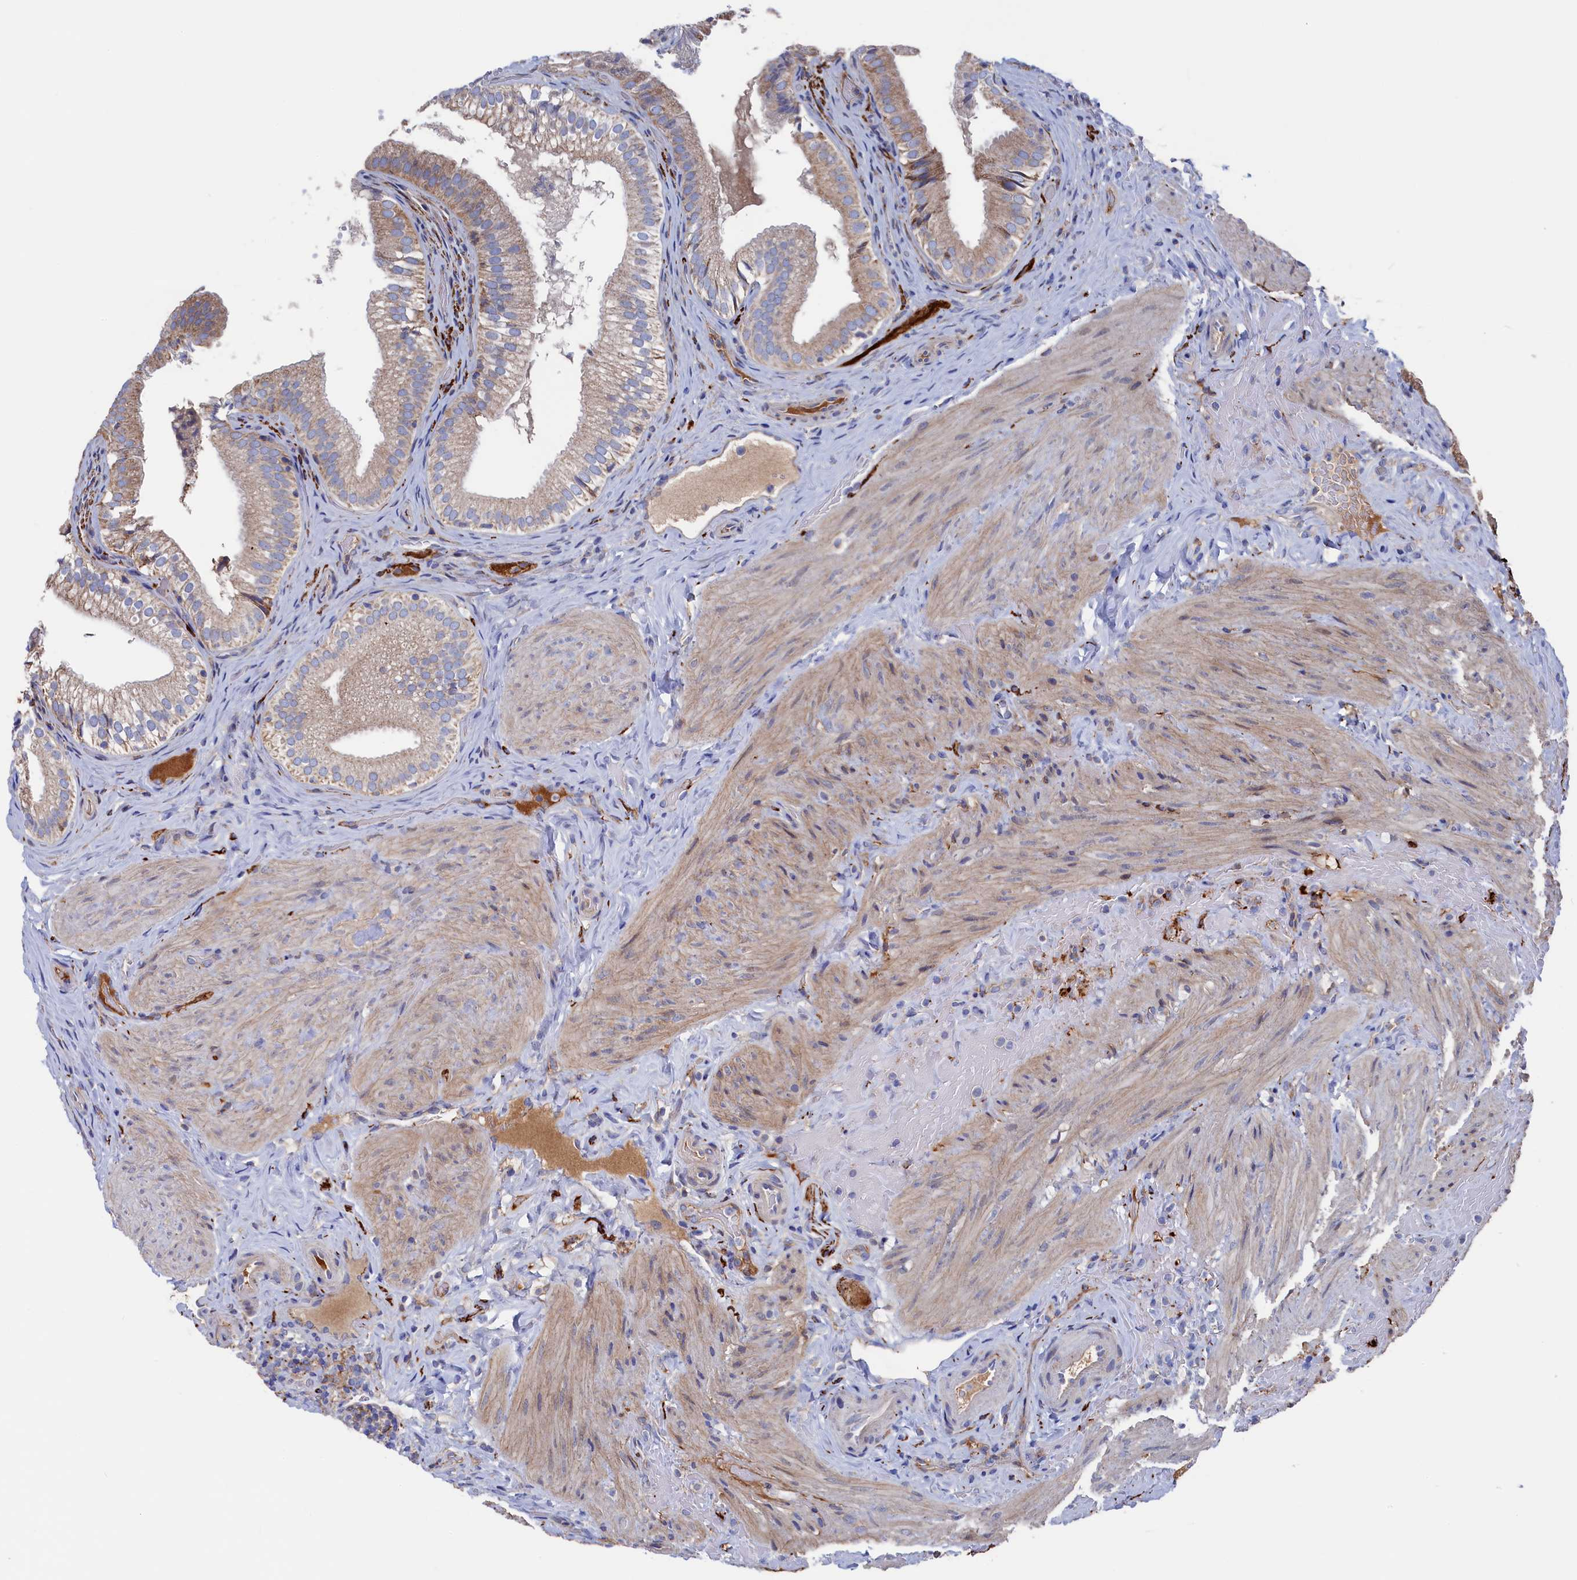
{"staining": {"intensity": "weak", "quantity": ">75%", "location": "cytoplasmic/membranous"}, "tissue": "gallbladder", "cell_type": "Glandular cells", "image_type": "normal", "snomed": [{"axis": "morphology", "description": "Normal tissue, NOS"}, {"axis": "topography", "description": "Gallbladder"}], "caption": "Human gallbladder stained for a protein (brown) demonstrates weak cytoplasmic/membranous positive staining in approximately >75% of glandular cells.", "gene": "C12orf73", "patient": {"sex": "female", "age": 30}}